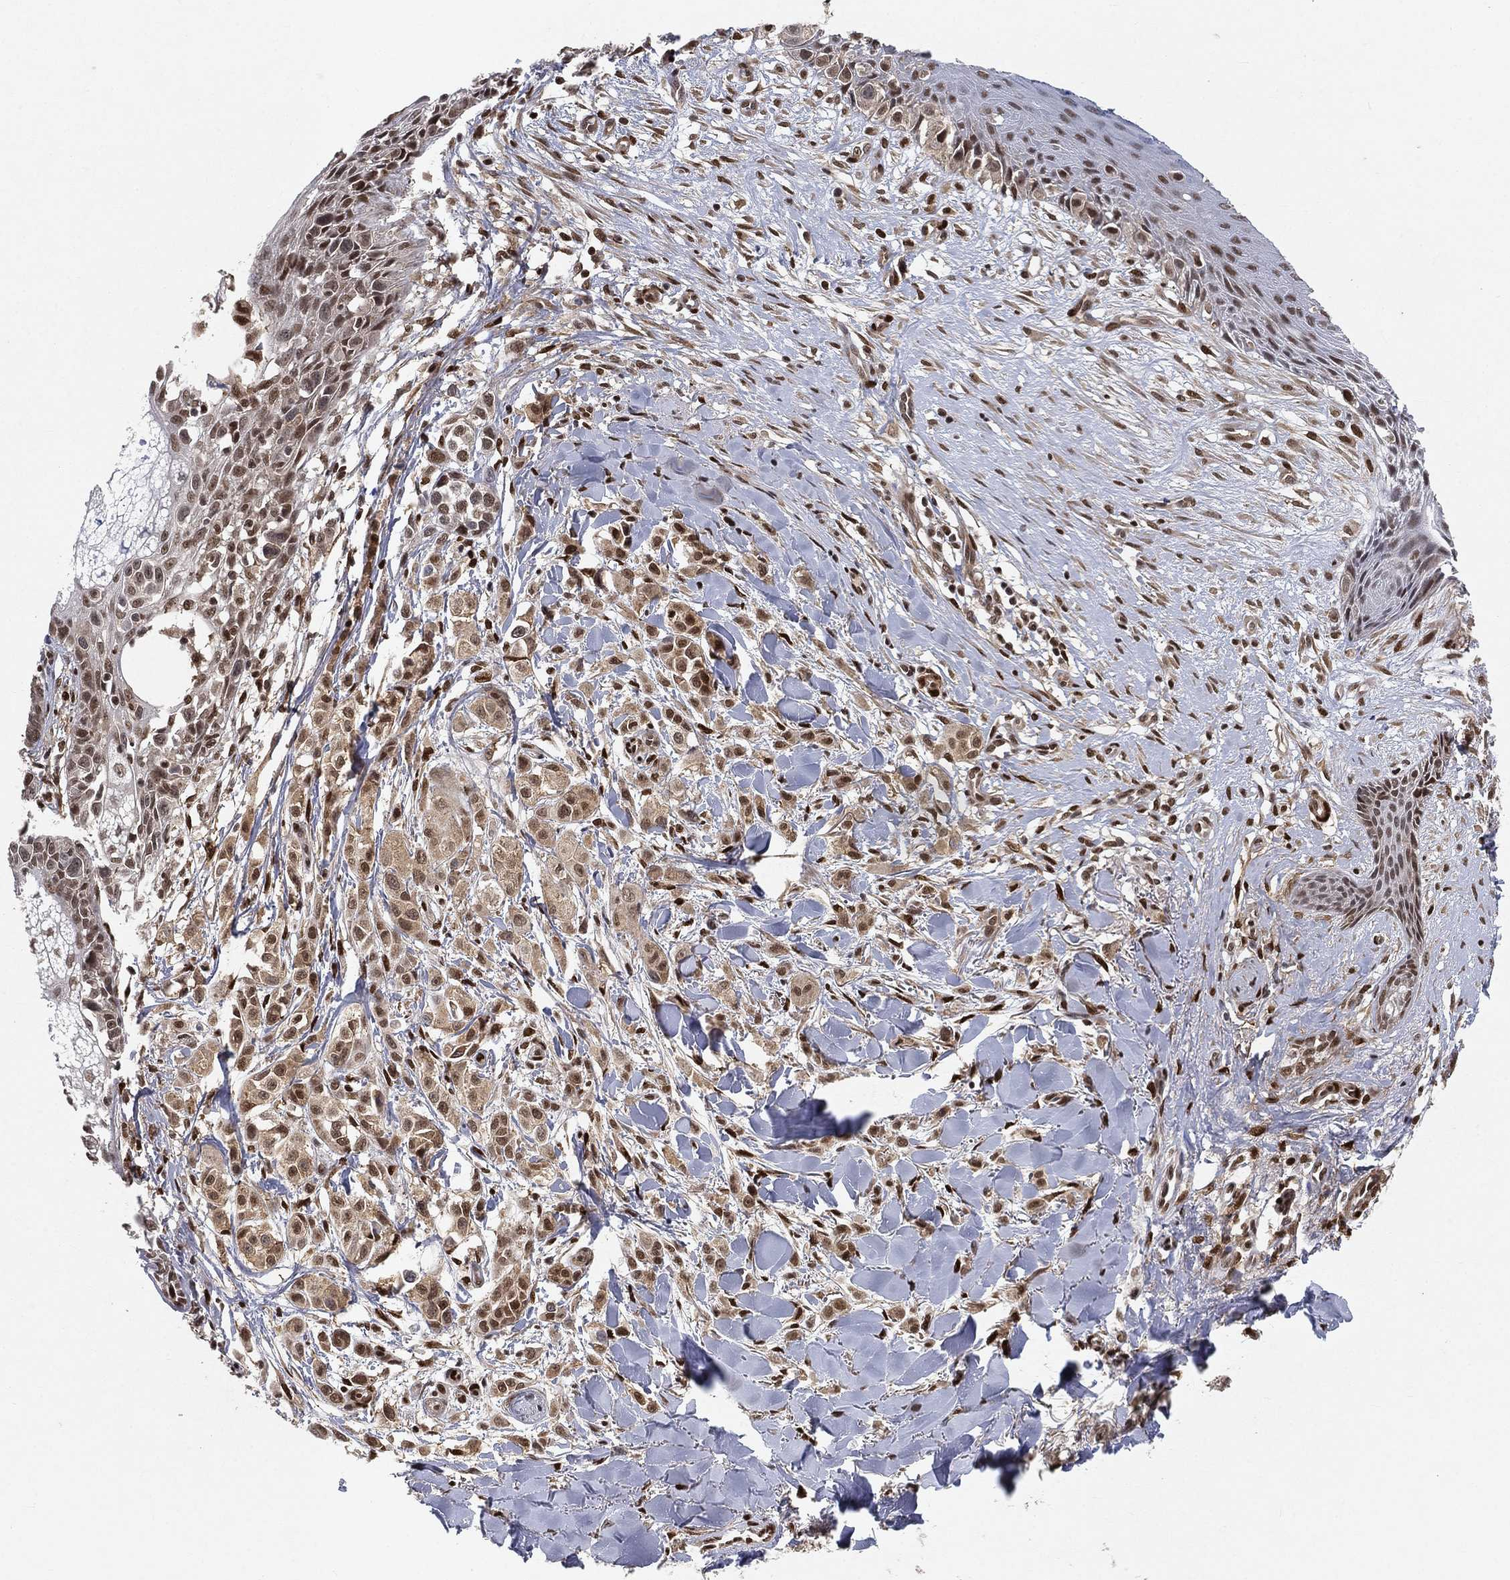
{"staining": {"intensity": "moderate", "quantity": "<25%", "location": "nuclear"}, "tissue": "melanoma", "cell_type": "Tumor cells", "image_type": "cancer", "snomed": [{"axis": "morphology", "description": "Malignant melanoma, NOS"}, {"axis": "topography", "description": "Skin"}], "caption": "Protein expression analysis of human melanoma reveals moderate nuclear positivity in approximately <25% of tumor cells. The staining is performed using DAB brown chromogen to label protein expression. The nuclei are counter-stained blue using hematoxylin.", "gene": "CRTC3", "patient": {"sex": "male", "age": 57}}